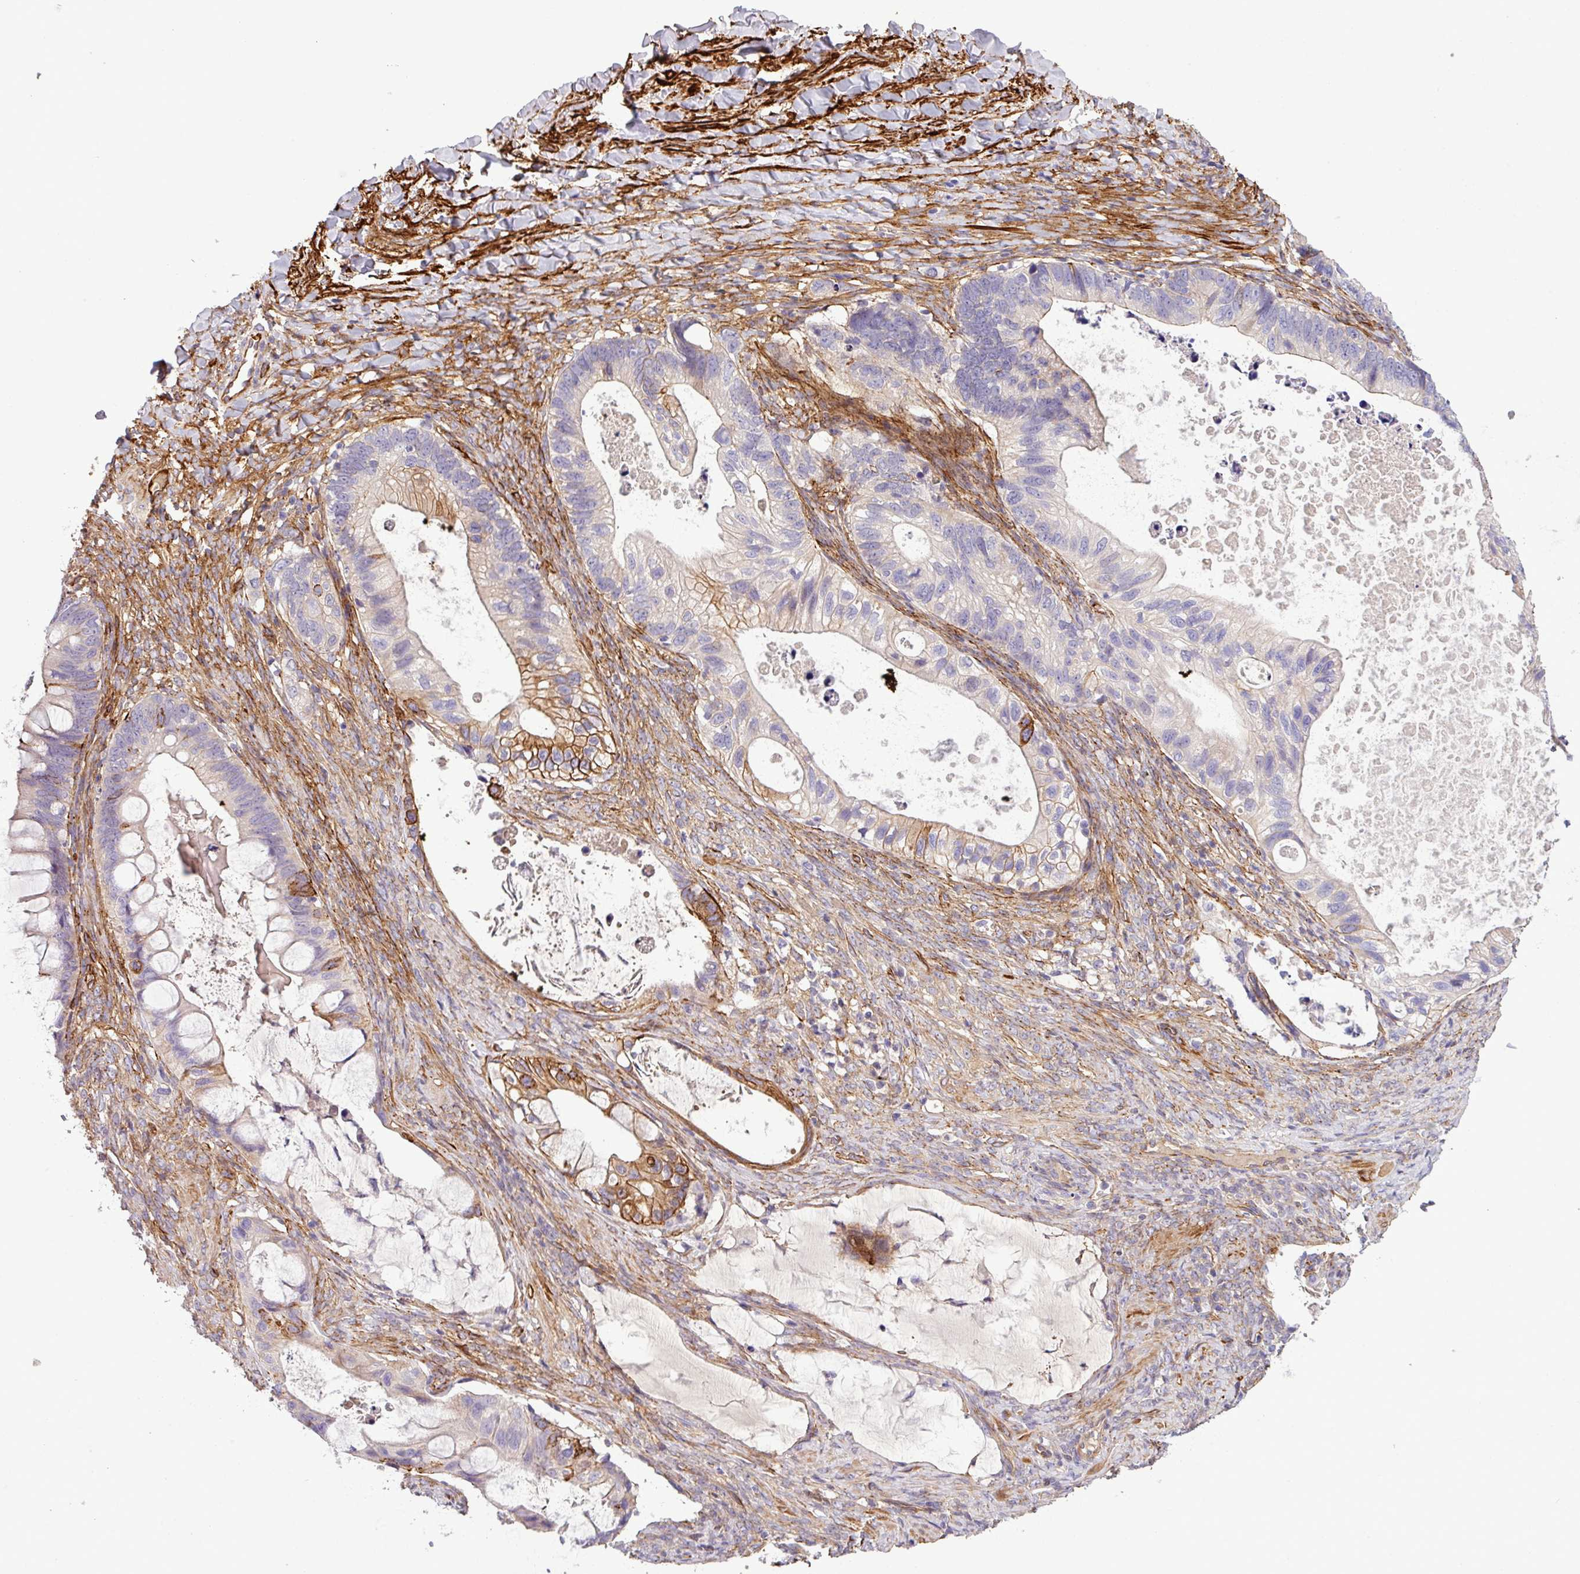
{"staining": {"intensity": "strong", "quantity": "<25%", "location": "cytoplasmic/membranous"}, "tissue": "ovarian cancer", "cell_type": "Tumor cells", "image_type": "cancer", "snomed": [{"axis": "morphology", "description": "Cystadenocarcinoma, mucinous, NOS"}, {"axis": "topography", "description": "Ovary"}], "caption": "The histopathology image displays immunohistochemical staining of ovarian mucinous cystadenocarcinoma. There is strong cytoplasmic/membranous expression is identified in about <25% of tumor cells. Immunohistochemistry (ihc) stains the protein of interest in brown and the nuclei are stained blue.", "gene": "PARD6A", "patient": {"sex": "female", "age": 61}}